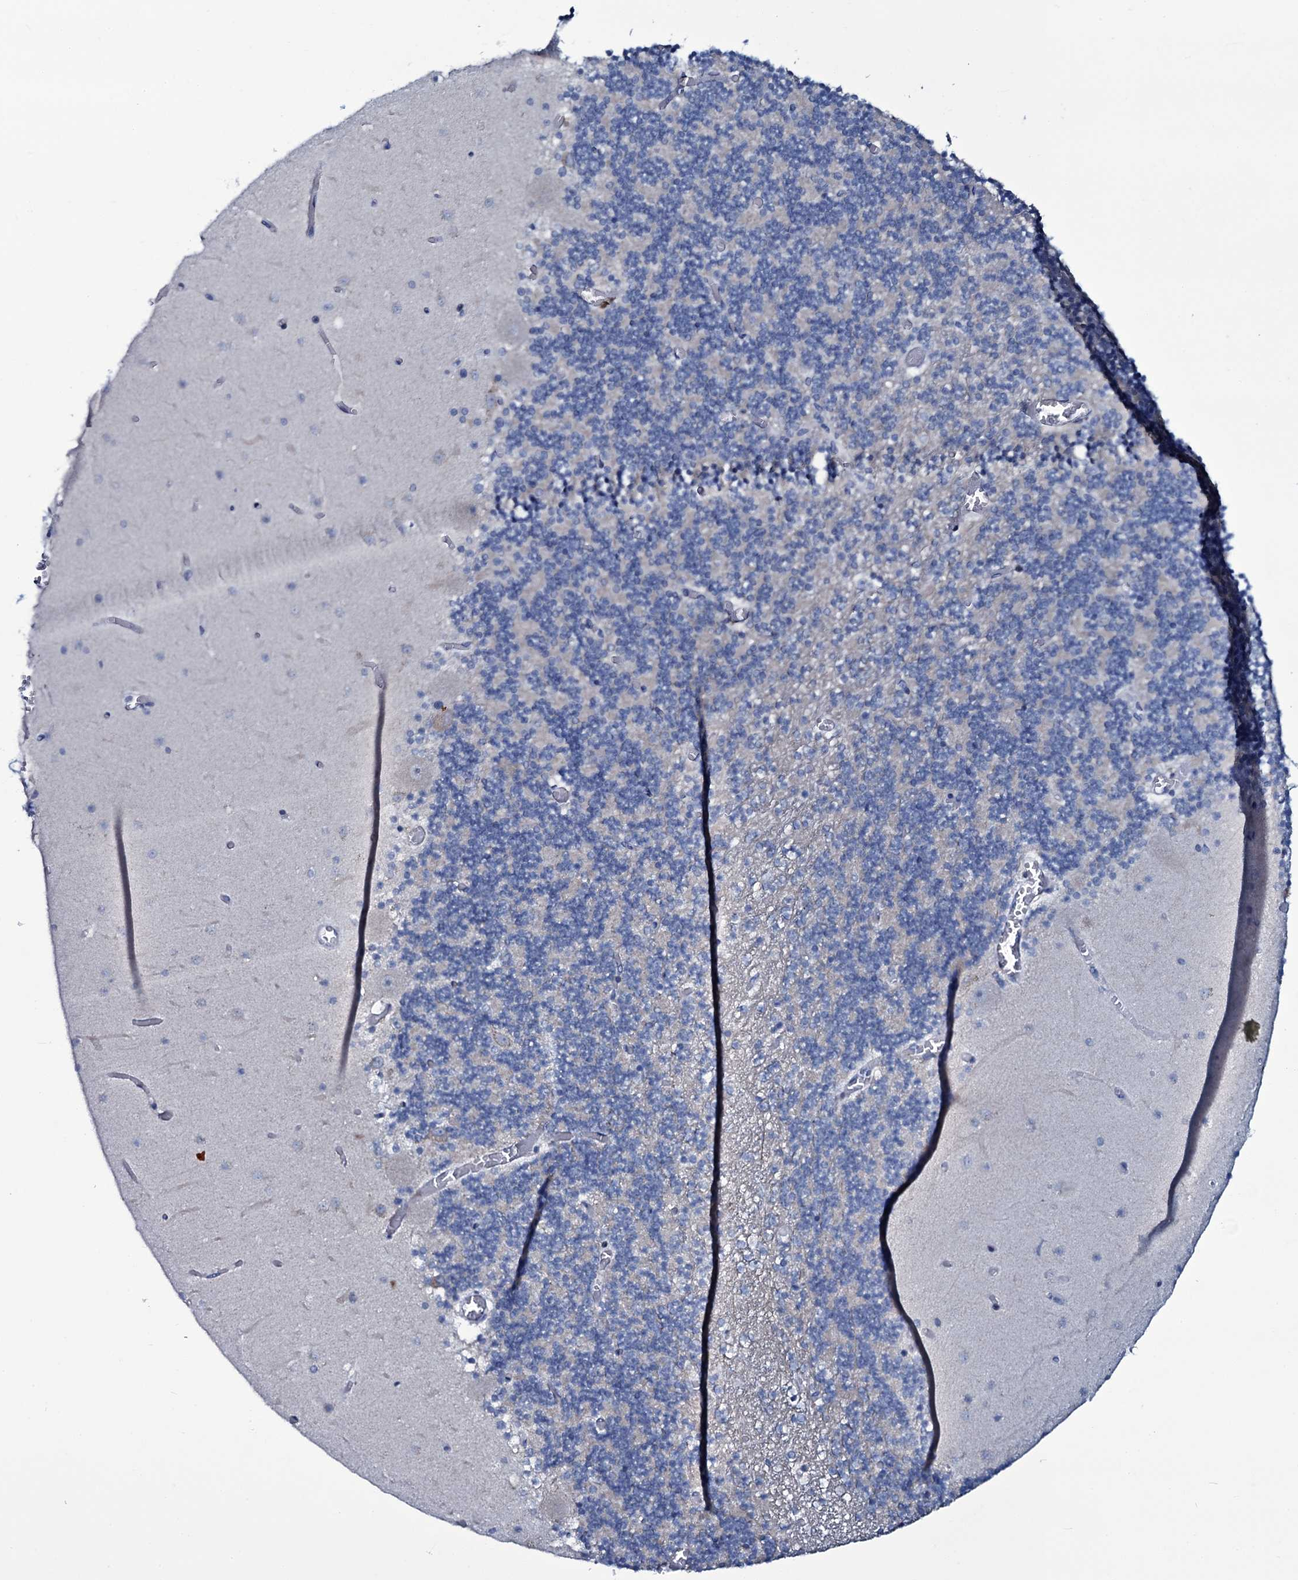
{"staining": {"intensity": "weak", "quantity": "<25%", "location": "cytoplasmic/membranous"}, "tissue": "cerebellum", "cell_type": "Cells in granular layer", "image_type": "normal", "snomed": [{"axis": "morphology", "description": "Normal tissue, NOS"}, {"axis": "topography", "description": "Cerebellum"}], "caption": "High magnification brightfield microscopy of unremarkable cerebellum stained with DAB (brown) and counterstained with hematoxylin (blue): cells in granular layer show no significant staining.", "gene": "WIPF3", "patient": {"sex": "female", "age": 28}}